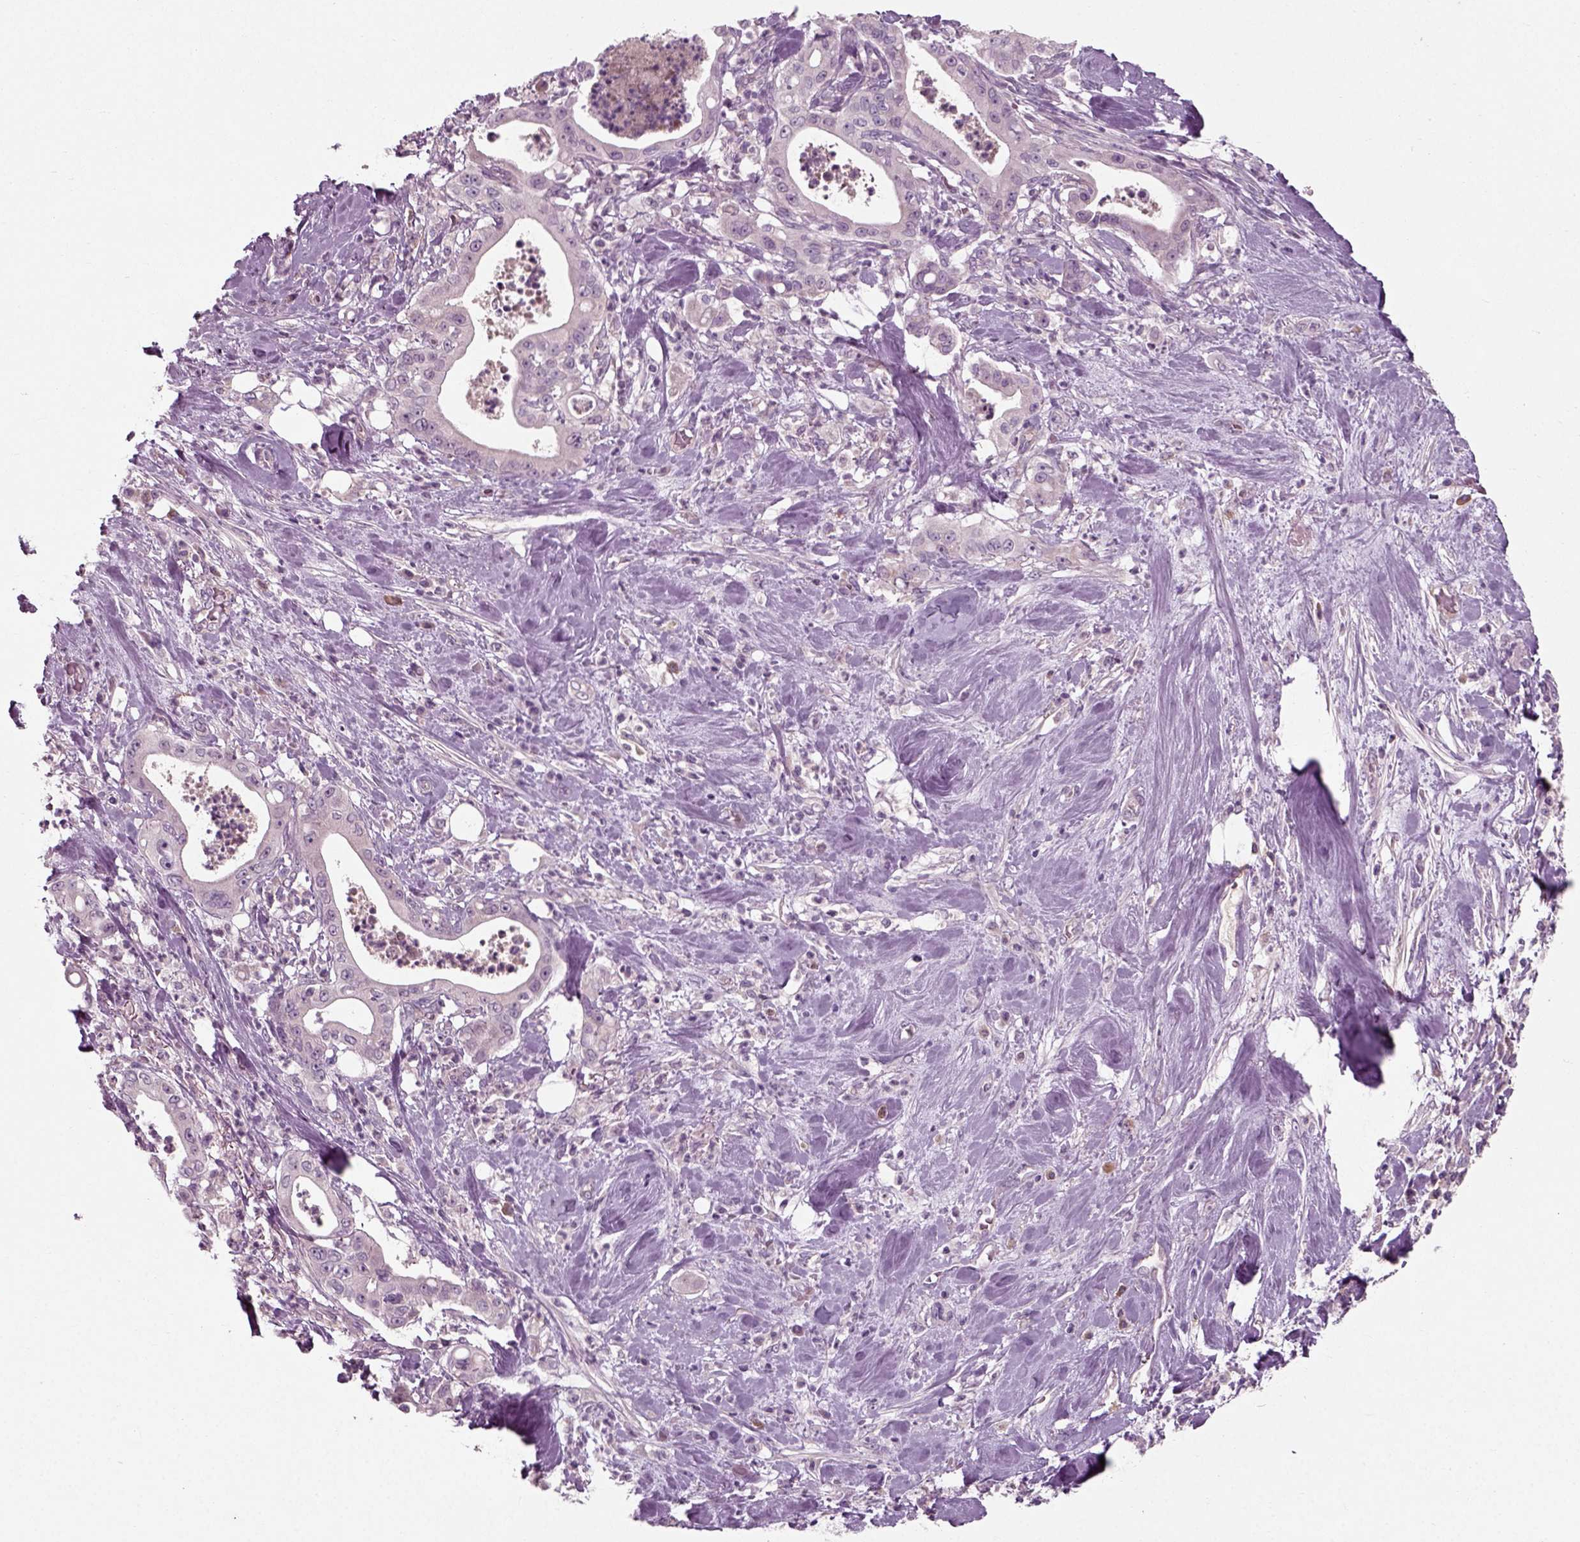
{"staining": {"intensity": "negative", "quantity": "none", "location": "none"}, "tissue": "pancreatic cancer", "cell_type": "Tumor cells", "image_type": "cancer", "snomed": [{"axis": "morphology", "description": "Adenocarcinoma, NOS"}, {"axis": "topography", "description": "Pancreas"}], "caption": "This histopathology image is of pancreatic adenocarcinoma stained with immunohistochemistry to label a protein in brown with the nuclei are counter-stained blue. There is no staining in tumor cells.", "gene": "RND2", "patient": {"sex": "male", "age": 71}}